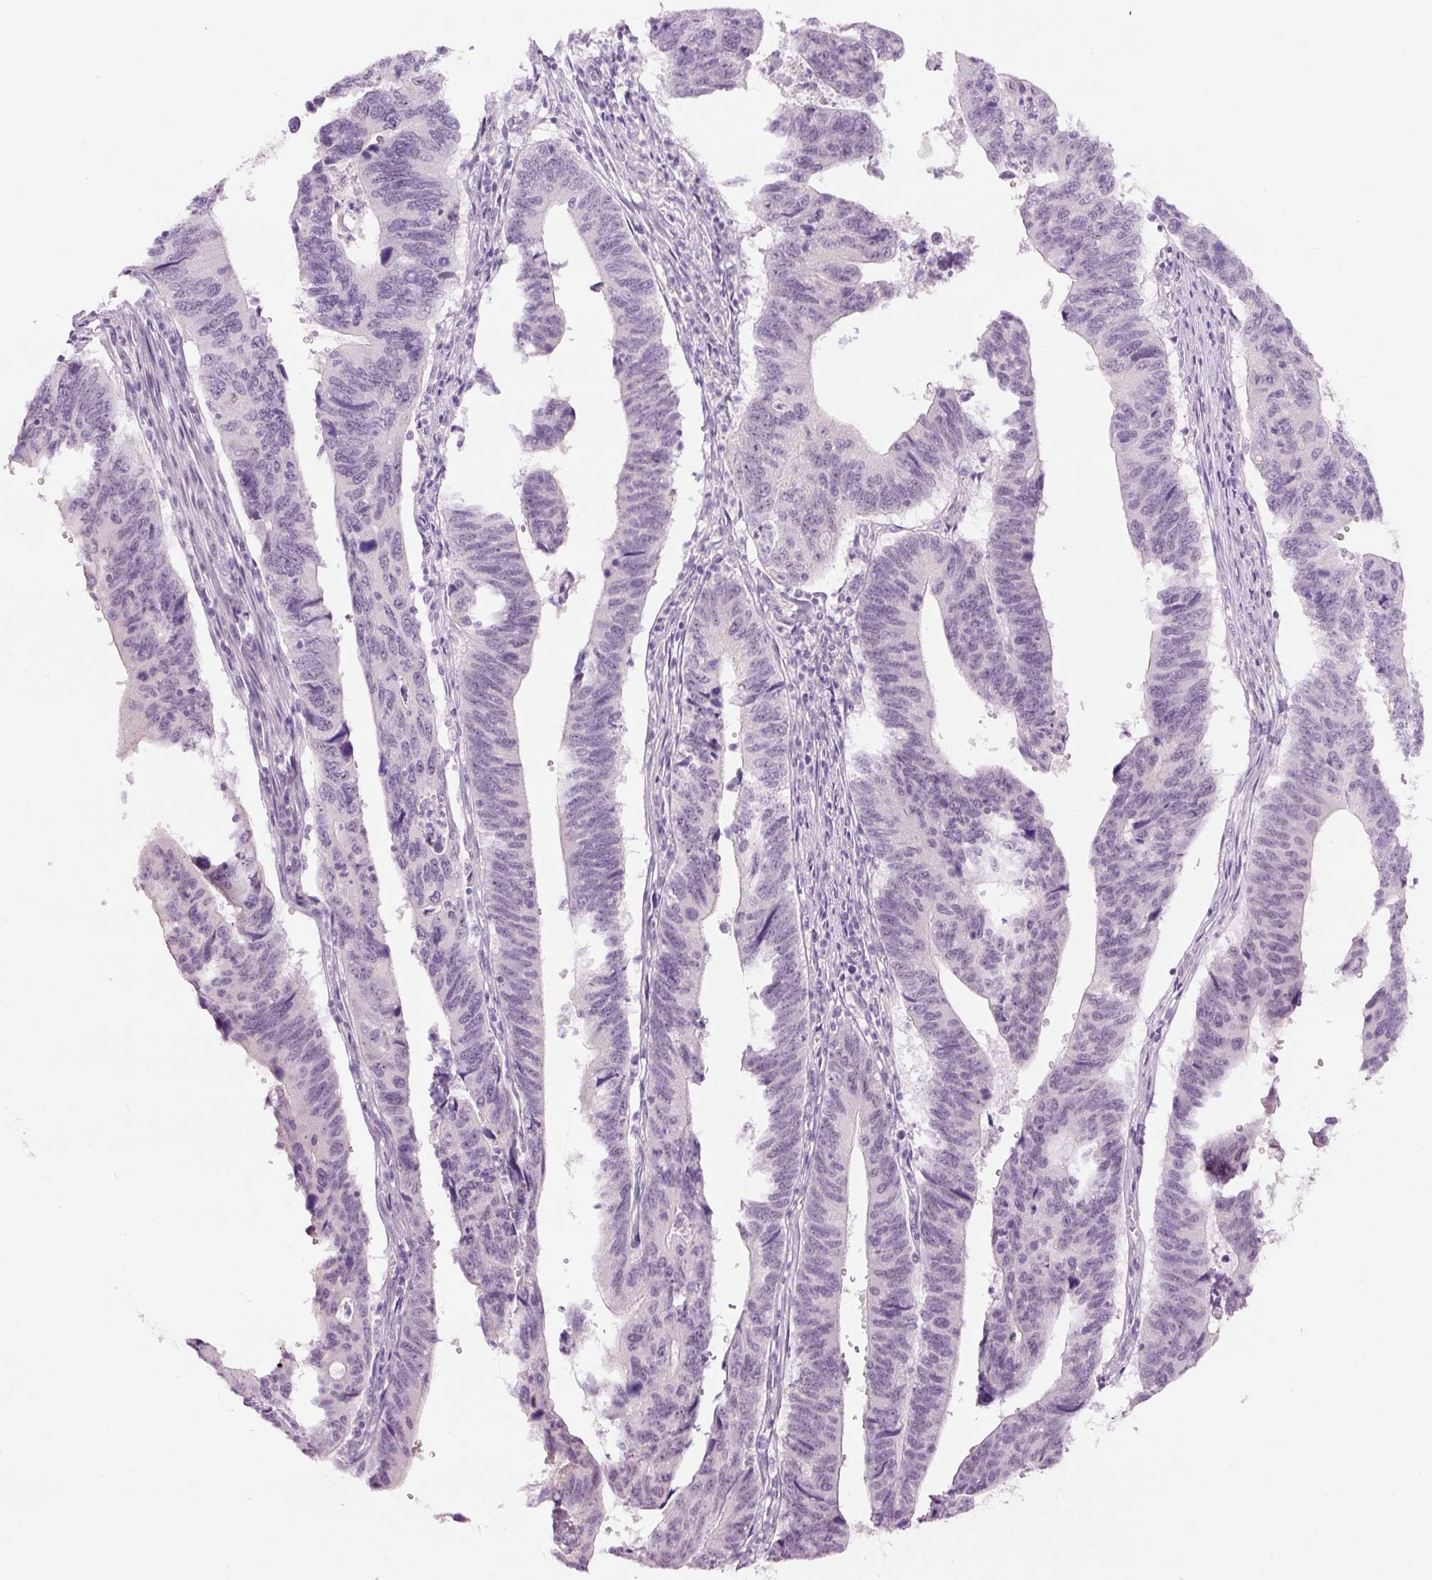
{"staining": {"intensity": "negative", "quantity": "none", "location": "none"}, "tissue": "stomach cancer", "cell_type": "Tumor cells", "image_type": "cancer", "snomed": [{"axis": "morphology", "description": "Adenocarcinoma, NOS"}, {"axis": "topography", "description": "Stomach"}], "caption": "The immunohistochemistry (IHC) micrograph has no significant positivity in tumor cells of stomach adenocarcinoma tissue. (Brightfield microscopy of DAB IHC at high magnification).", "gene": "GCG", "patient": {"sex": "male", "age": 59}}